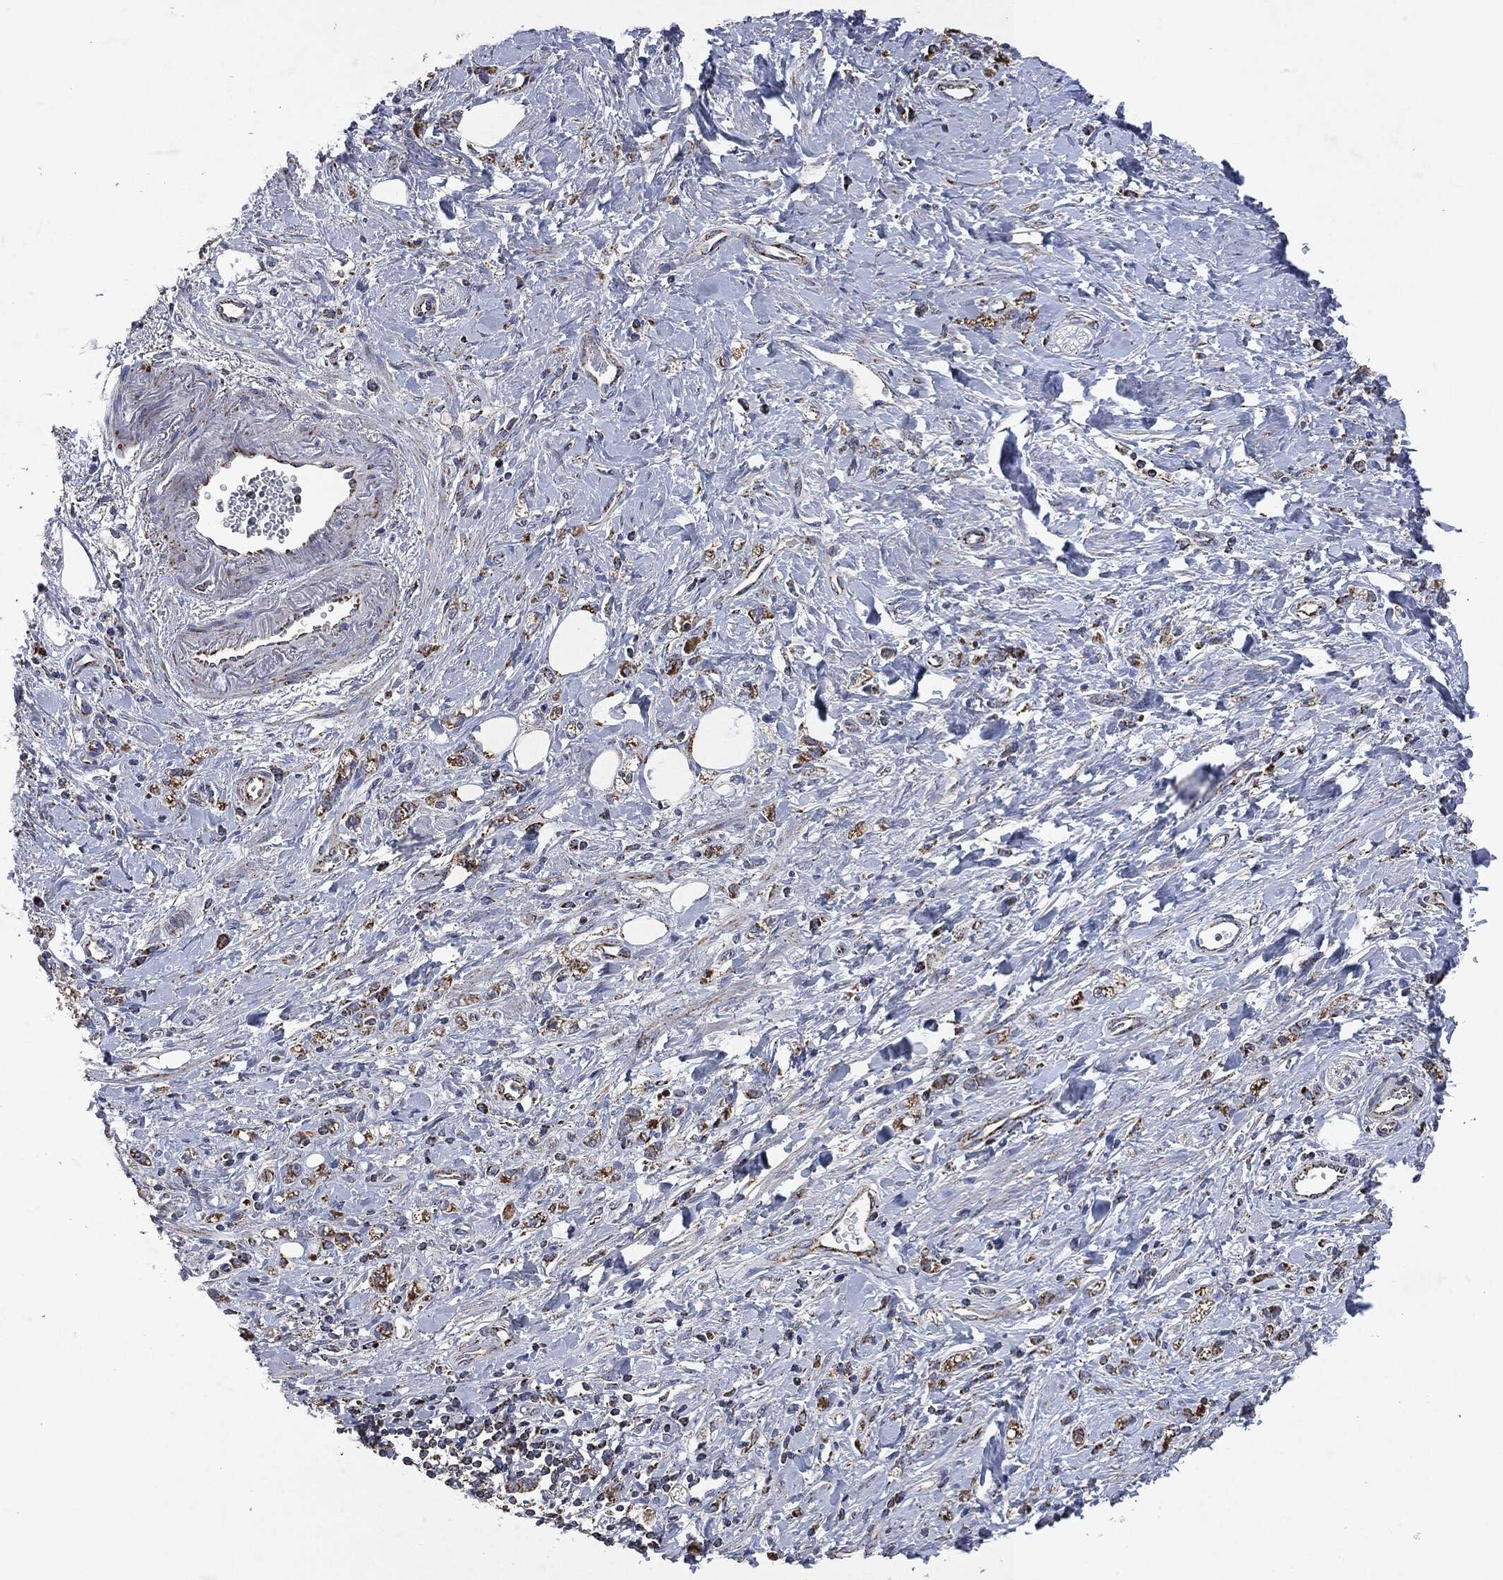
{"staining": {"intensity": "strong", "quantity": ">75%", "location": "cytoplasmic/membranous"}, "tissue": "stomach cancer", "cell_type": "Tumor cells", "image_type": "cancer", "snomed": [{"axis": "morphology", "description": "Adenocarcinoma, NOS"}, {"axis": "topography", "description": "Stomach"}], "caption": "Immunohistochemistry (DAB (3,3'-diaminobenzidine)) staining of stomach cancer (adenocarcinoma) reveals strong cytoplasmic/membranous protein staining in approximately >75% of tumor cells.", "gene": "RYK", "patient": {"sex": "male", "age": 77}}